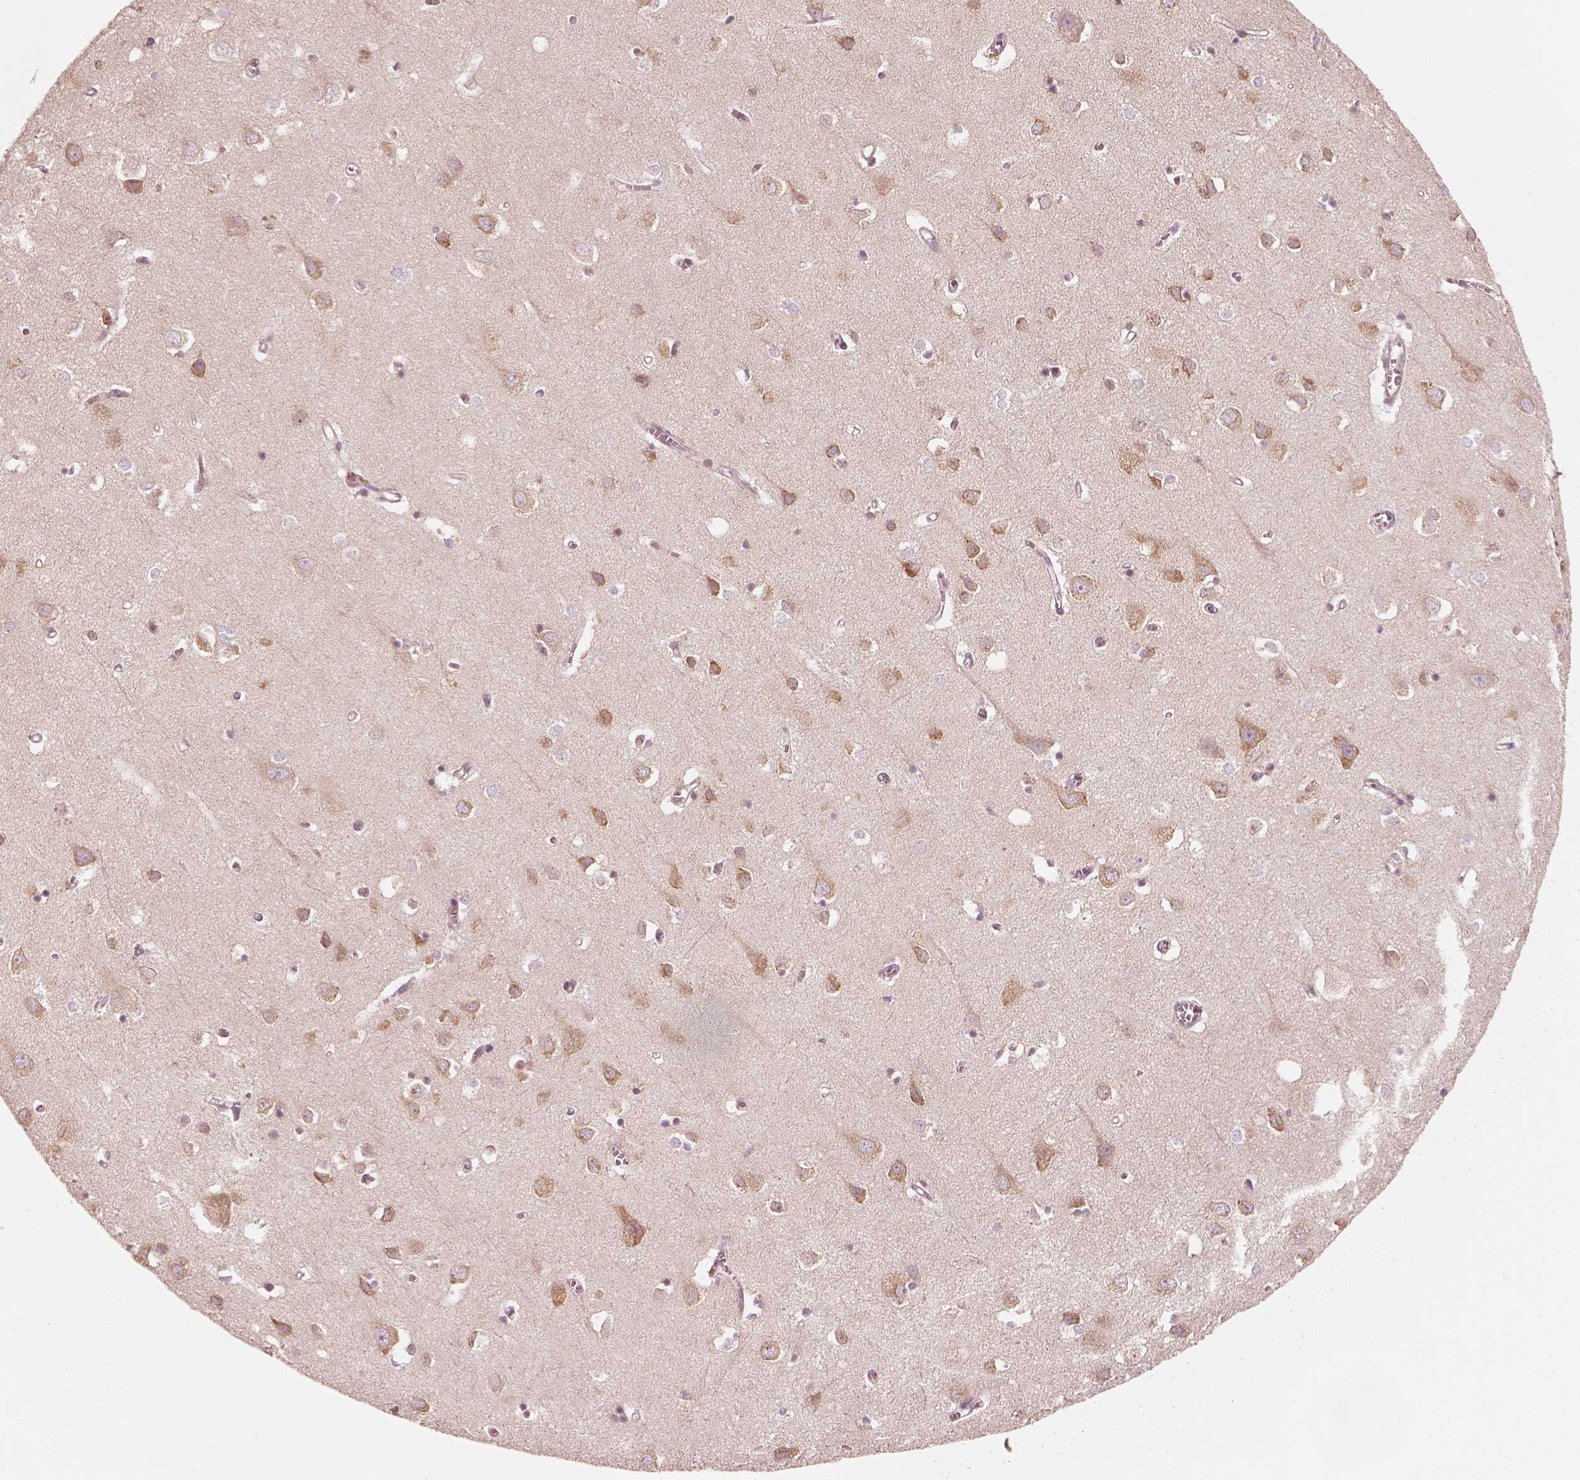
{"staining": {"intensity": "moderate", "quantity": "<25%", "location": "cytoplasmic/membranous"}, "tissue": "cerebral cortex", "cell_type": "Endothelial cells", "image_type": "normal", "snomed": [{"axis": "morphology", "description": "Normal tissue, NOS"}, {"axis": "topography", "description": "Cerebral cortex"}], "caption": "Protein staining exhibits moderate cytoplasmic/membranous positivity in approximately <25% of endothelial cells in unremarkable cerebral cortex. Immunohistochemistry stains the protein of interest in brown and the nuclei are stained blue.", "gene": "CNOT2", "patient": {"sex": "male", "age": 70}}